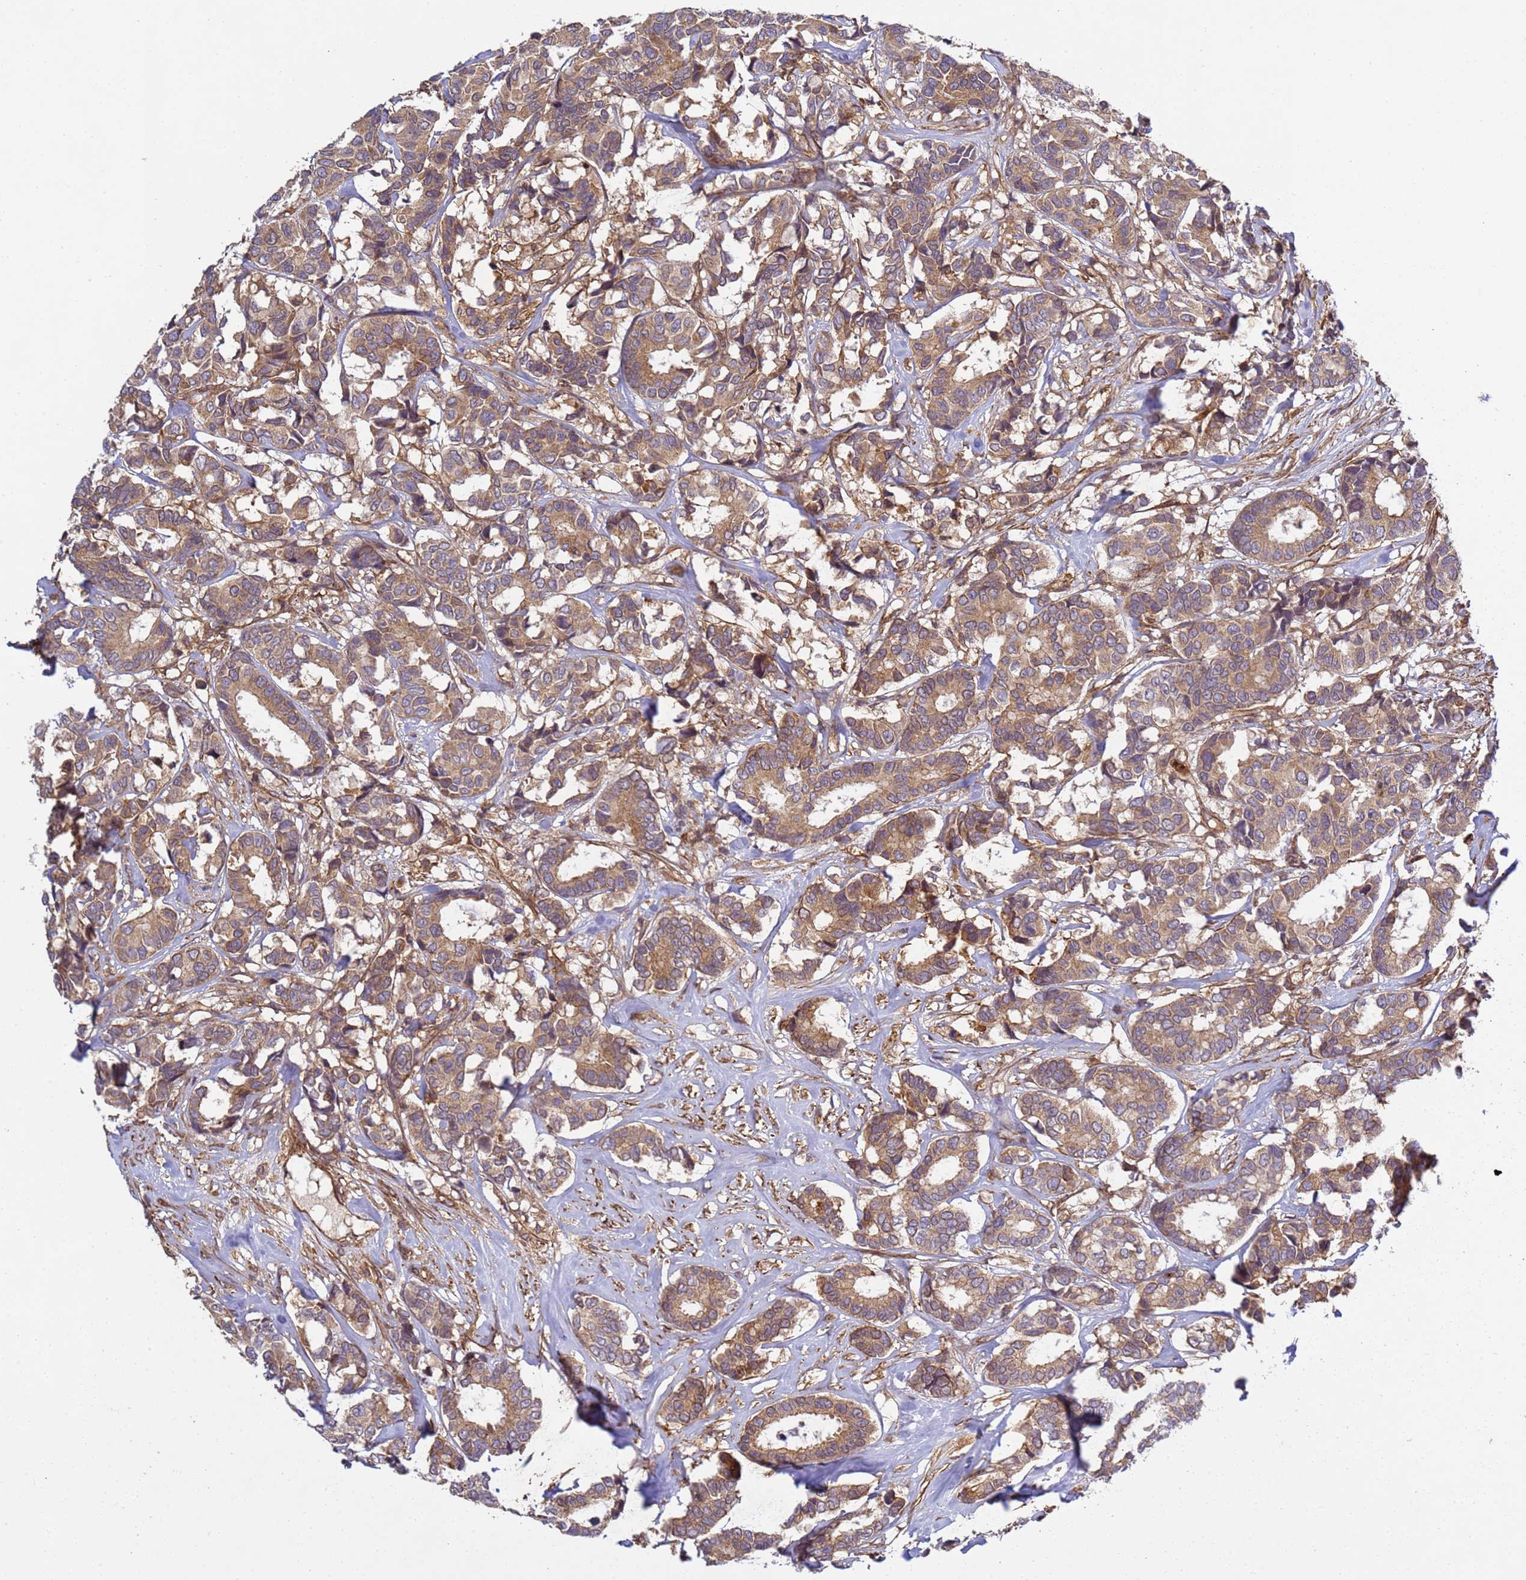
{"staining": {"intensity": "moderate", "quantity": ">75%", "location": "cytoplasmic/membranous"}, "tissue": "breast cancer", "cell_type": "Tumor cells", "image_type": "cancer", "snomed": [{"axis": "morphology", "description": "Normal tissue, NOS"}, {"axis": "morphology", "description": "Duct carcinoma"}, {"axis": "topography", "description": "Breast"}], "caption": "The immunohistochemical stain shows moderate cytoplasmic/membranous staining in tumor cells of breast cancer tissue.", "gene": "C8orf34", "patient": {"sex": "female", "age": 87}}